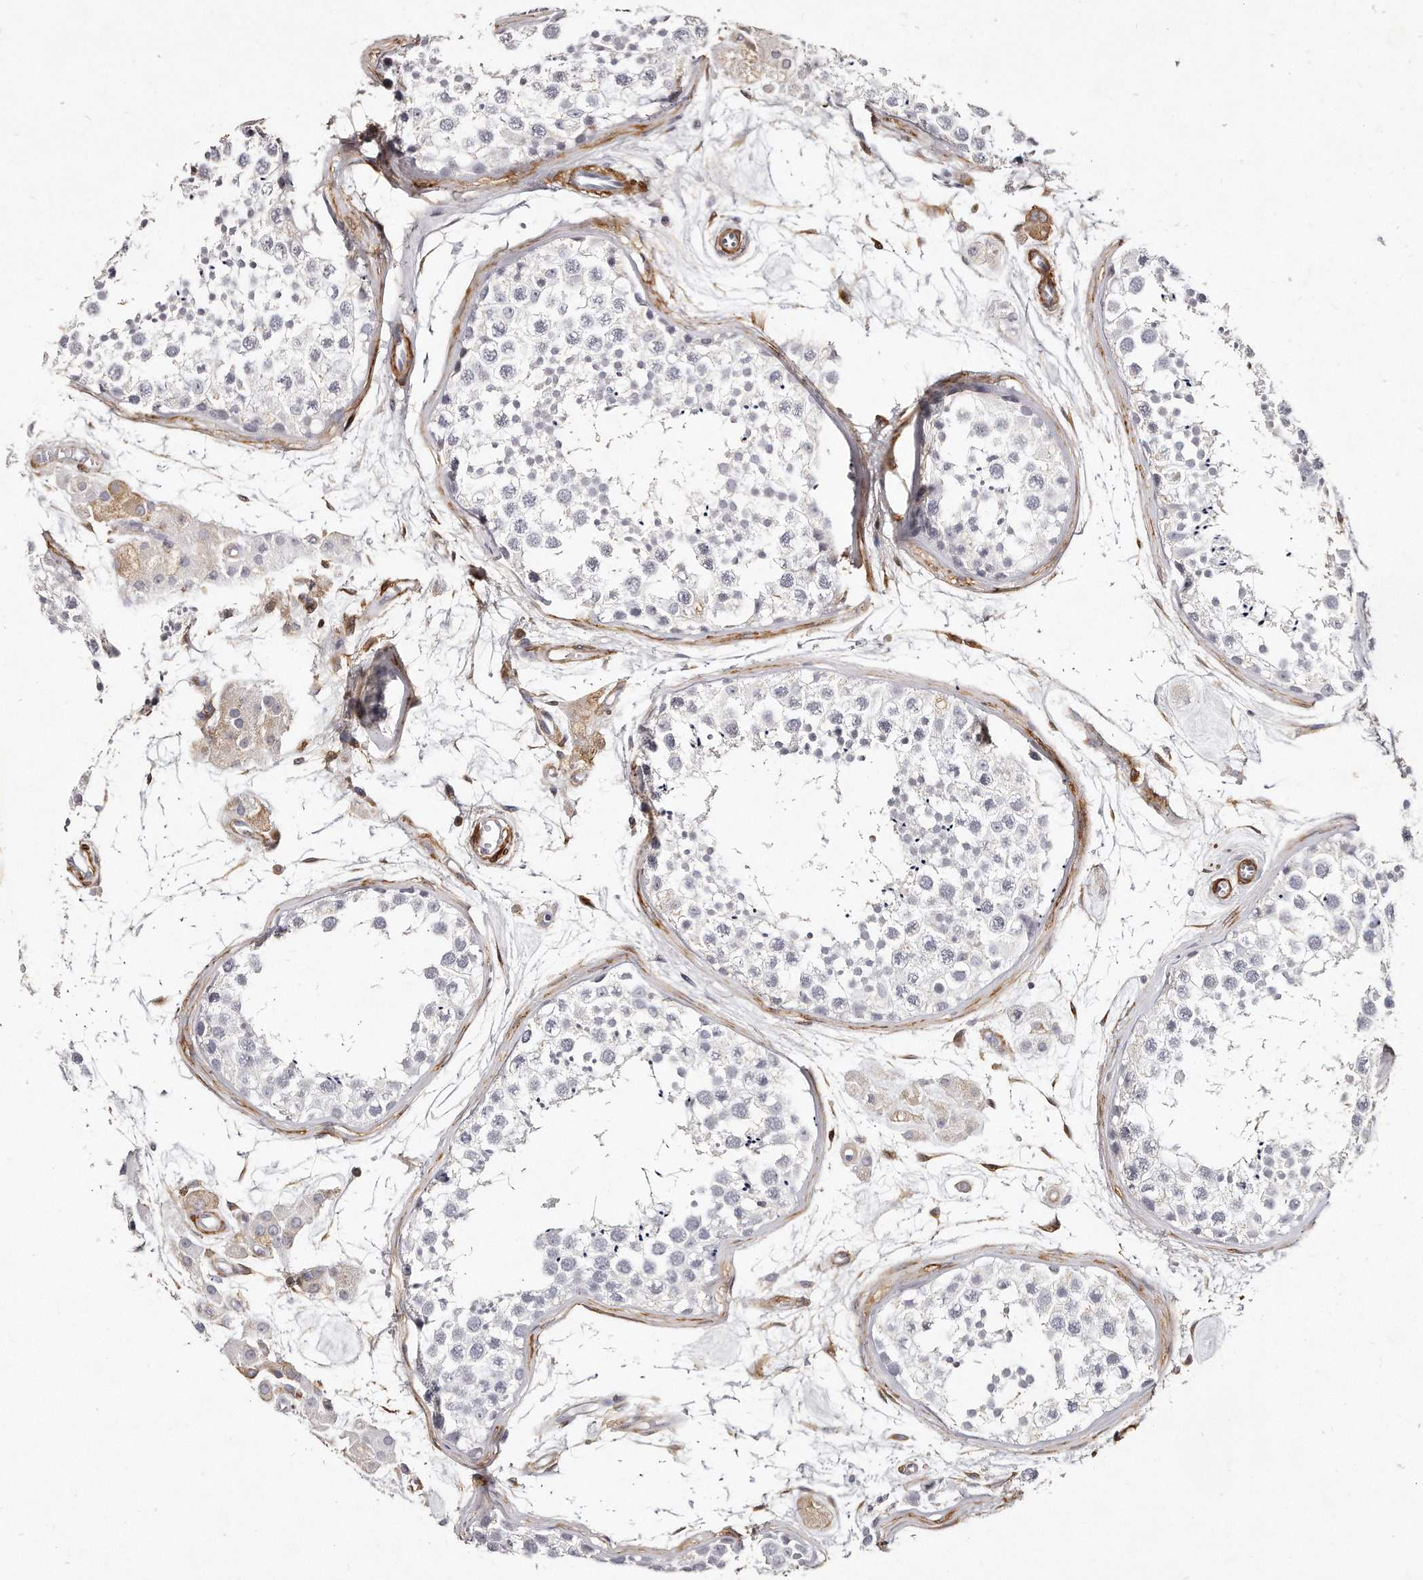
{"staining": {"intensity": "negative", "quantity": "none", "location": "none"}, "tissue": "testis", "cell_type": "Cells in seminiferous ducts", "image_type": "normal", "snomed": [{"axis": "morphology", "description": "Normal tissue, NOS"}, {"axis": "topography", "description": "Testis"}], "caption": "Protein analysis of normal testis shows no significant staining in cells in seminiferous ducts.", "gene": "LMOD1", "patient": {"sex": "male", "age": 56}}